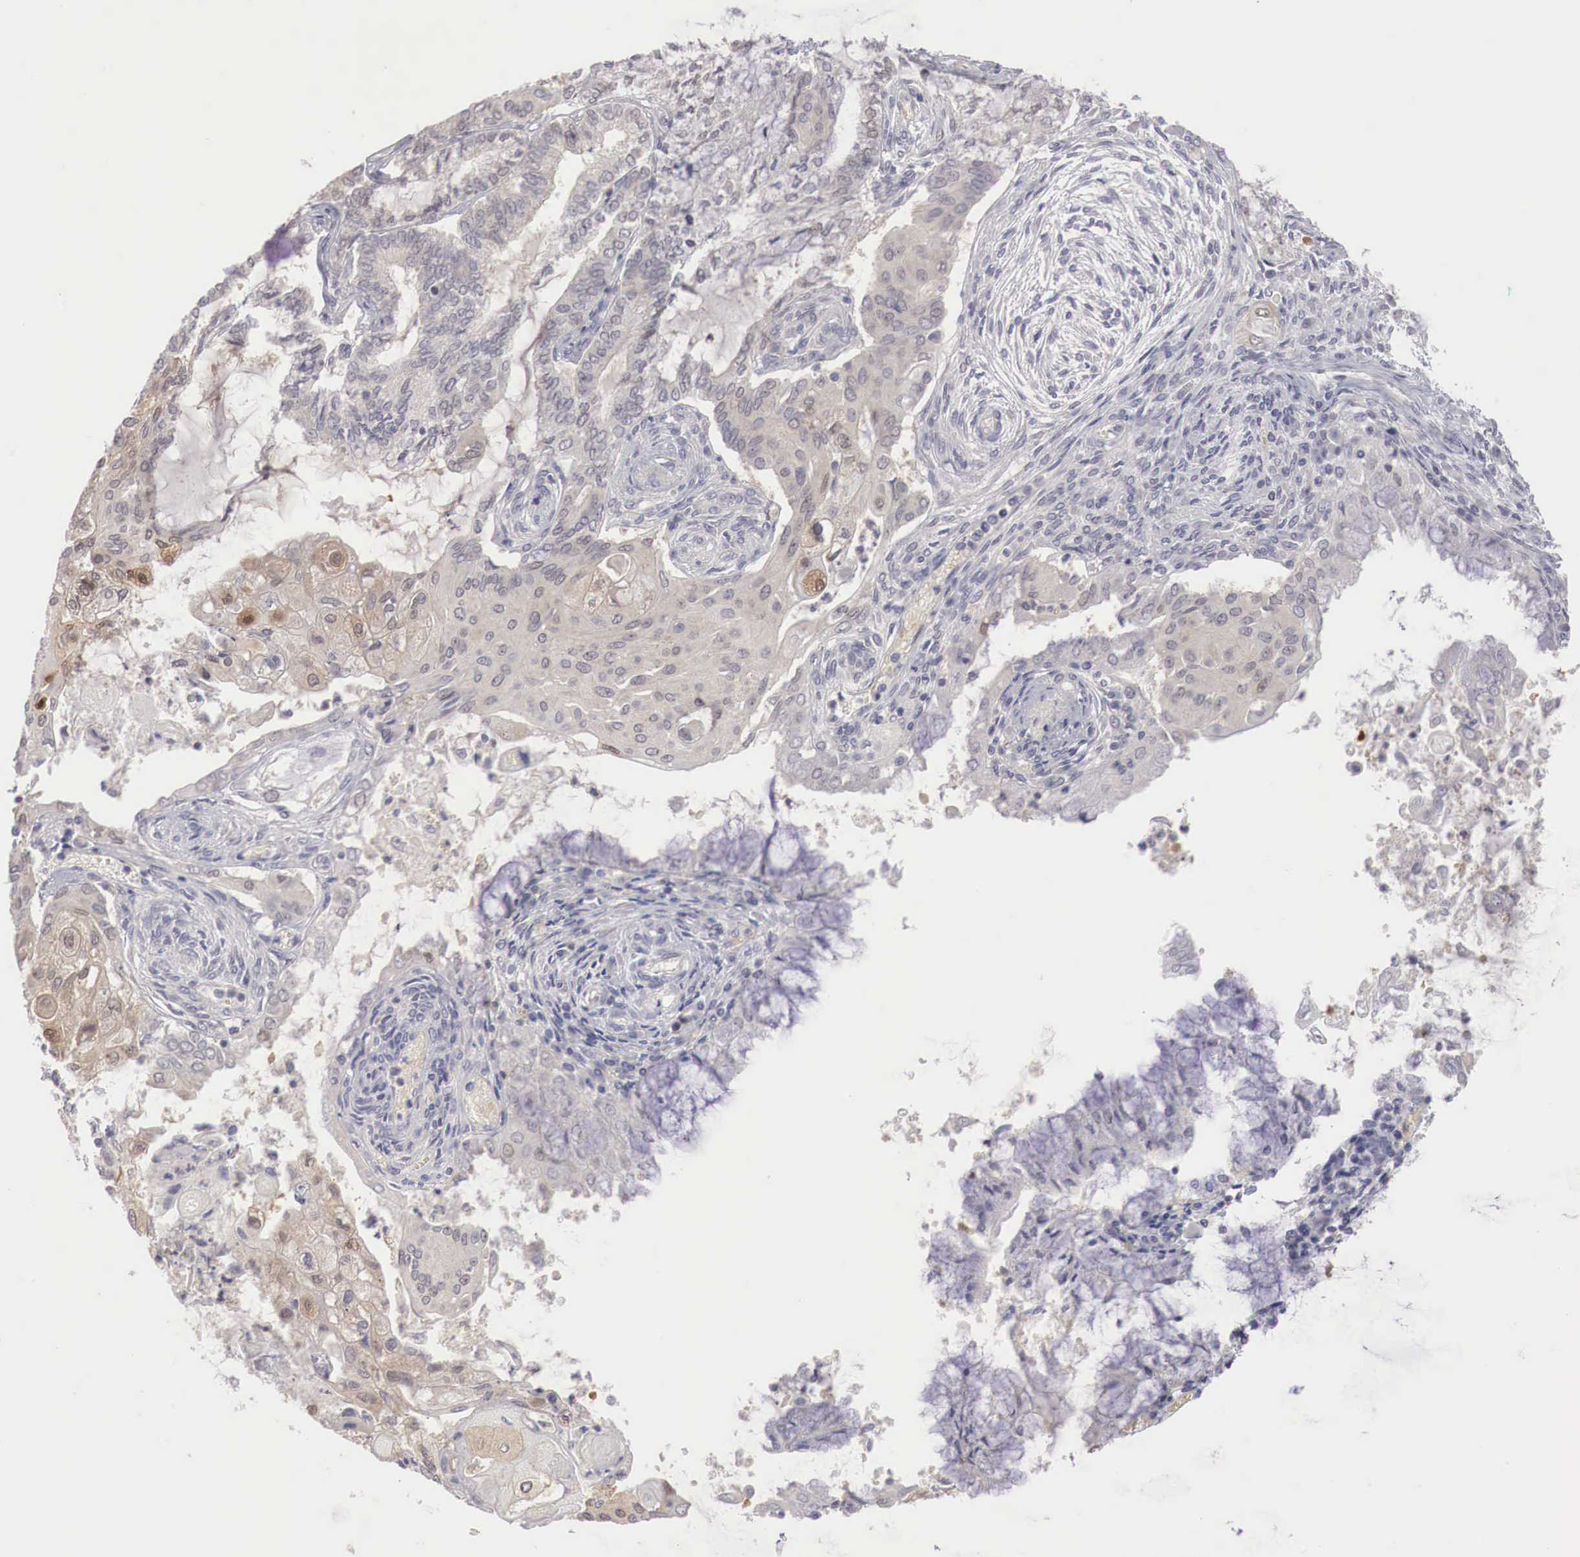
{"staining": {"intensity": "weak", "quantity": "<25%", "location": "cytoplasmic/membranous,nuclear"}, "tissue": "endometrial cancer", "cell_type": "Tumor cells", "image_type": "cancer", "snomed": [{"axis": "morphology", "description": "Adenocarcinoma, NOS"}, {"axis": "topography", "description": "Endometrium"}], "caption": "Adenocarcinoma (endometrial) was stained to show a protein in brown. There is no significant positivity in tumor cells.", "gene": "GATA1", "patient": {"sex": "female", "age": 79}}